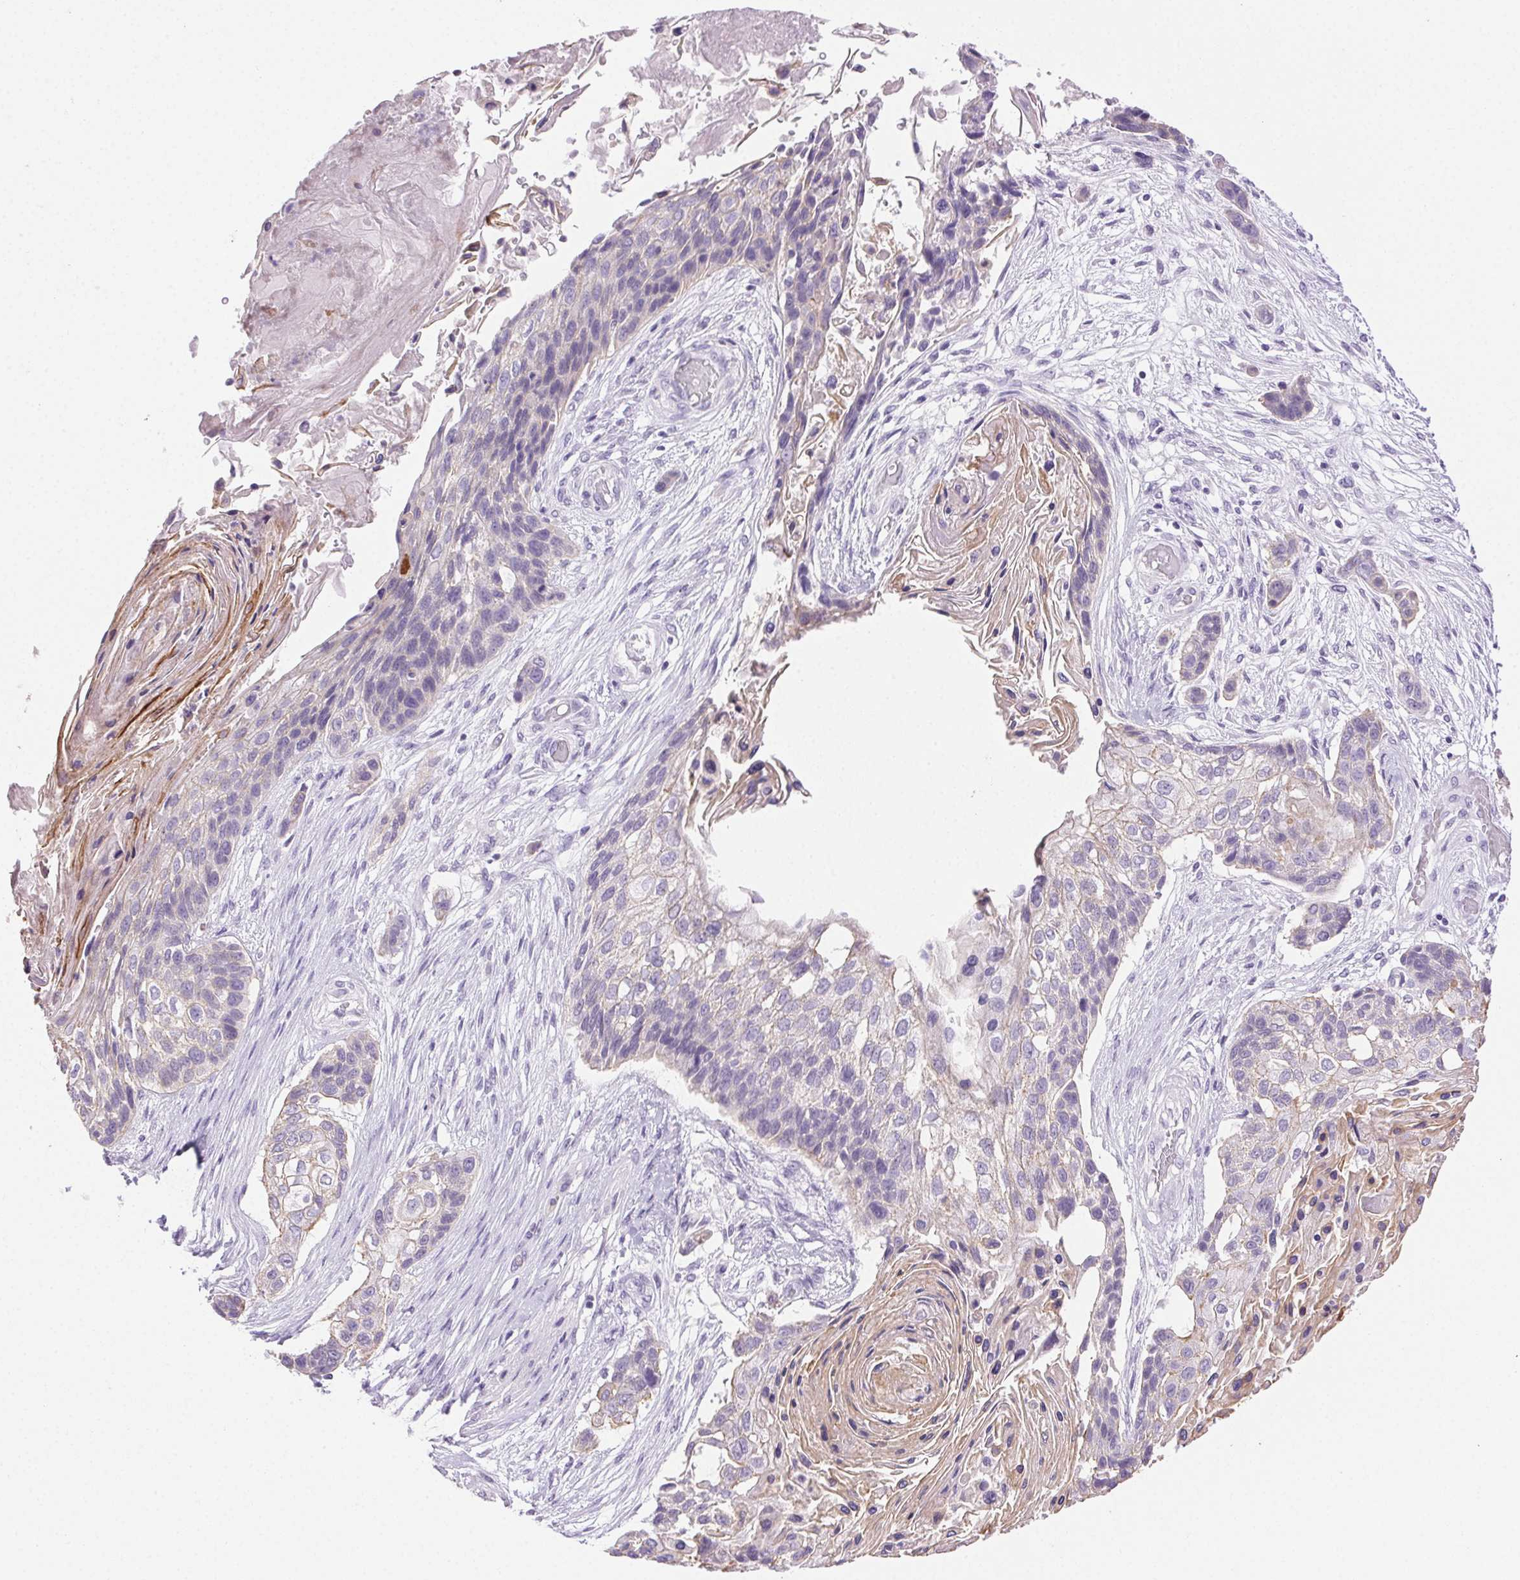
{"staining": {"intensity": "negative", "quantity": "none", "location": "none"}, "tissue": "lung cancer", "cell_type": "Tumor cells", "image_type": "cancer", "snomed": [{"axis": "morphology", "description": "Squamous cell carcinoma, NOS"}, {"axis": "topography", "description": "Lung"}], "caption": "Tumor cells are negative for brown protein staining in lung squamous cell carcinoma.", "gene": "CLDN10", "patient": {"sex": "male", "age": 69}}